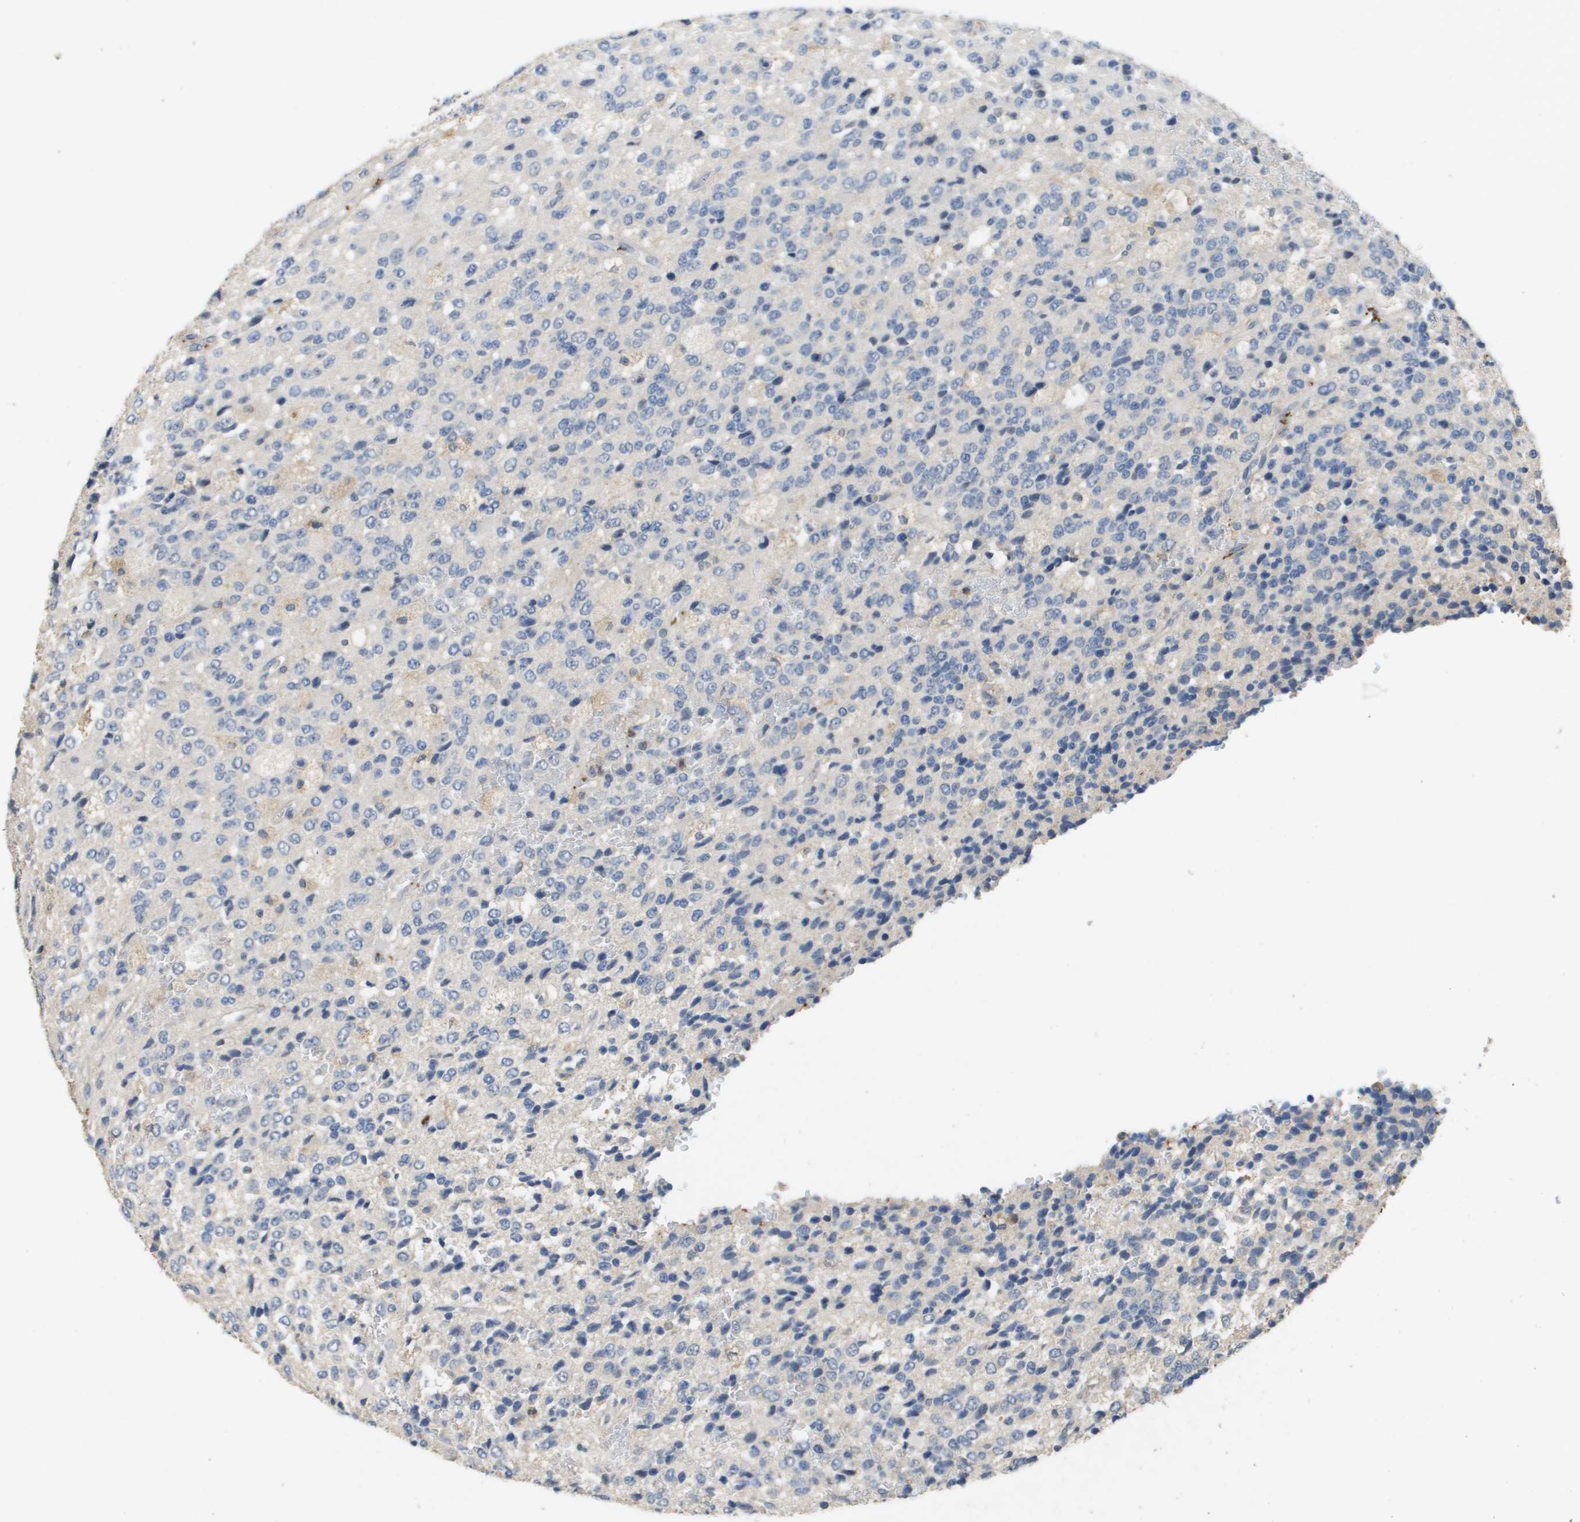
{"staining": {"intensity": "negative", "quantity": "none", "location": "none"}, "tissue": "glioma", "cell_type": "Tumor cells", "image_type": "cancer", "snomed": [{"axis": "morphology", "description": "Glioma, malignant, High grade"}, {"axis": "topography", "description": "pancreas cauda"}], "caption": "Glioma was stained to show a protein in brown. There is no significant positivity in tumor cells. Nuclei are stained in blue.", "gene": "RAB27B", "patient": {"sex": "male", "age": 60}}